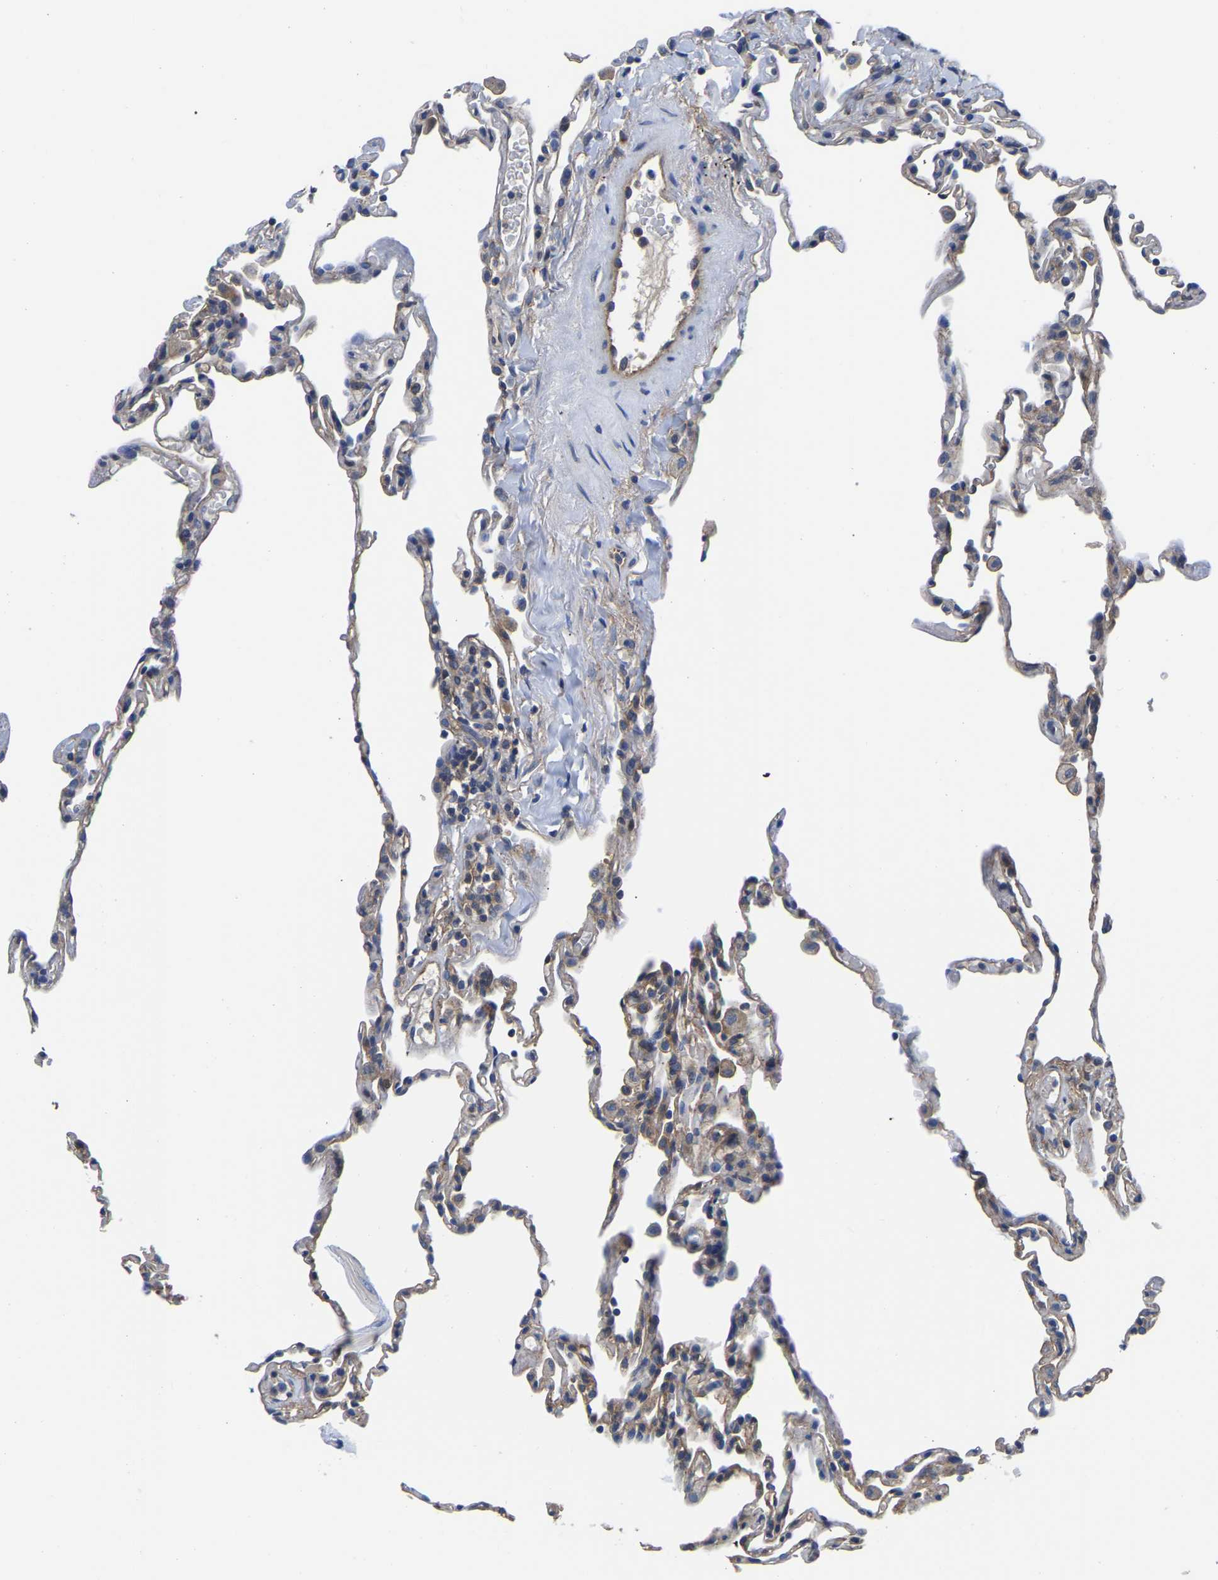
{"staining": {"intensity": "weak", "quantity": "<25%", "location": "cytoplasmic/membranous"}, "tissue": "lung", "cell_type": "Alveolar cells", "image_type": "normal", "snomed": [{"axis": "morphology", "description": "Normal tissue, NOS"}, {"axis": "topography", "description": "Lung"}], "caption": "IHC of normal lung shows no positivity in alveolar cells. The staining is performed using DAB (3,3'-diaminobenzidine) brown chromogen with nuclei counter-stained in using hematoxylin.", "gene": "TFG", "patient": {"sex": "male", "age": 59}}